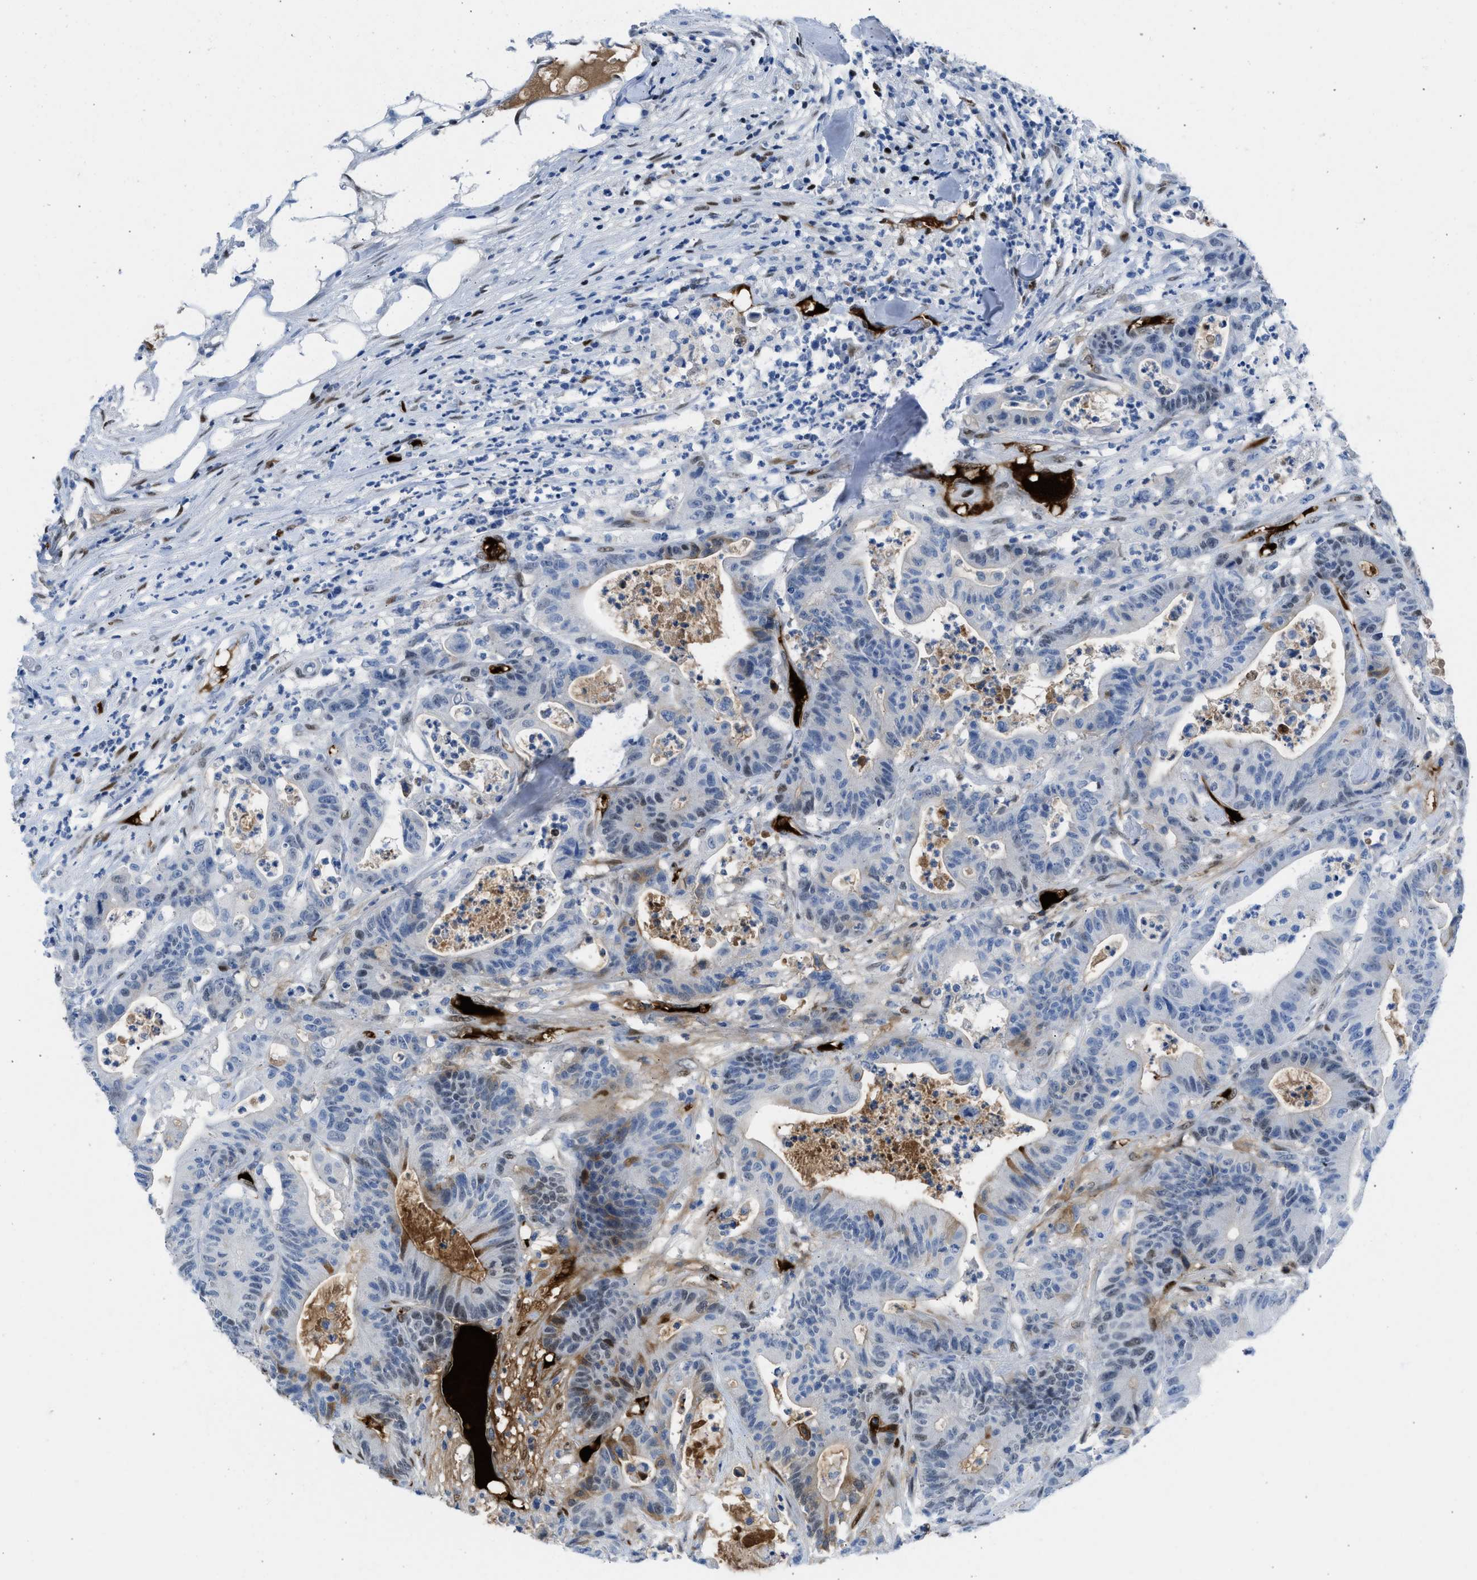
{"staining": {"intensity": "weak", "quantity": "<25%", "location": "nuclear"}, "tissue": "colorectal cancer", "cell_type": "Tumor cells", "image_type": "cancer", "snomed": [{"axis": "morphology", "description": "Adenocarcinoma, NOS"}, {"axis": "topography", "description": "Colon"}], "caption": "Tumor cells show no significant protein expression in adenocarcinoma (colorectal). (Brightfield microscopy of DAB (3,3'-diaminobenzidine) immunohistochemistry at high magnification).", "gene": "LEF1", "patient": {"sex": "female", "age": 84}}